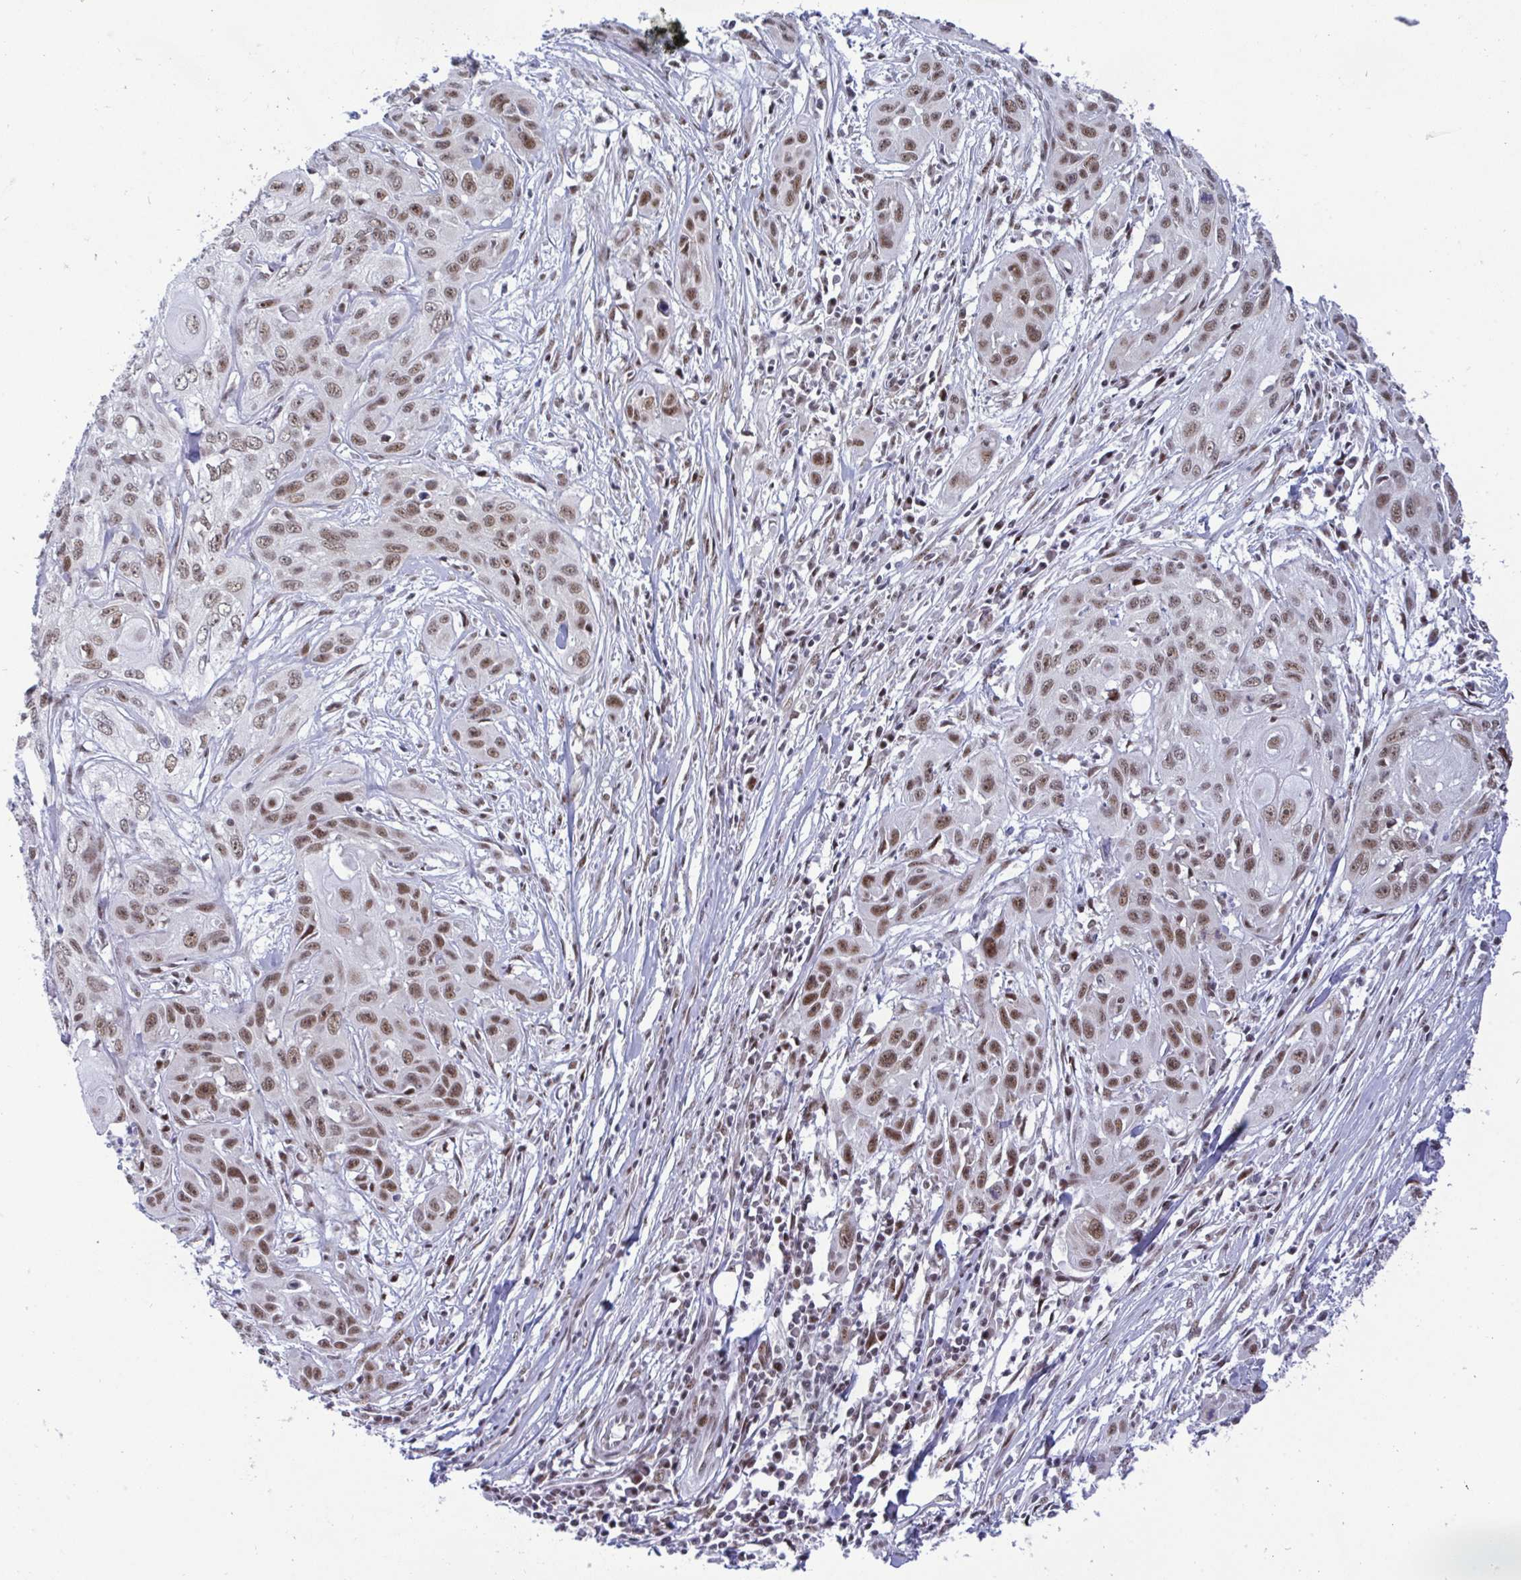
{"staining": {"intensity": "moderate", "quantity": ">75%", "location": "nuclear"}, "tissue": "skin cancer", "cell_type": "Tumor cells", "image_type": "cancer", "snomed": [{"axis": "morphology", "description": "Squamous cell carcinoma, NOS"}, {"axis": "topography", "description": "Skin"}, {"axis": "topography", "description": "Vulva"}], "caption": "Immunohistochemistry staining of skin squamous cell carcinoma, which reveals medium levels of moderate nuclear positivity in approximately >75% of tumor cells indicating moderate nuclear protein positivity. The staining was performed using DAB (brown) for protein detection and nuclei were counterstained in hematoxylin (blue).", "gene": "WBP11", "patient": {"sex": "female", "age": 83}}